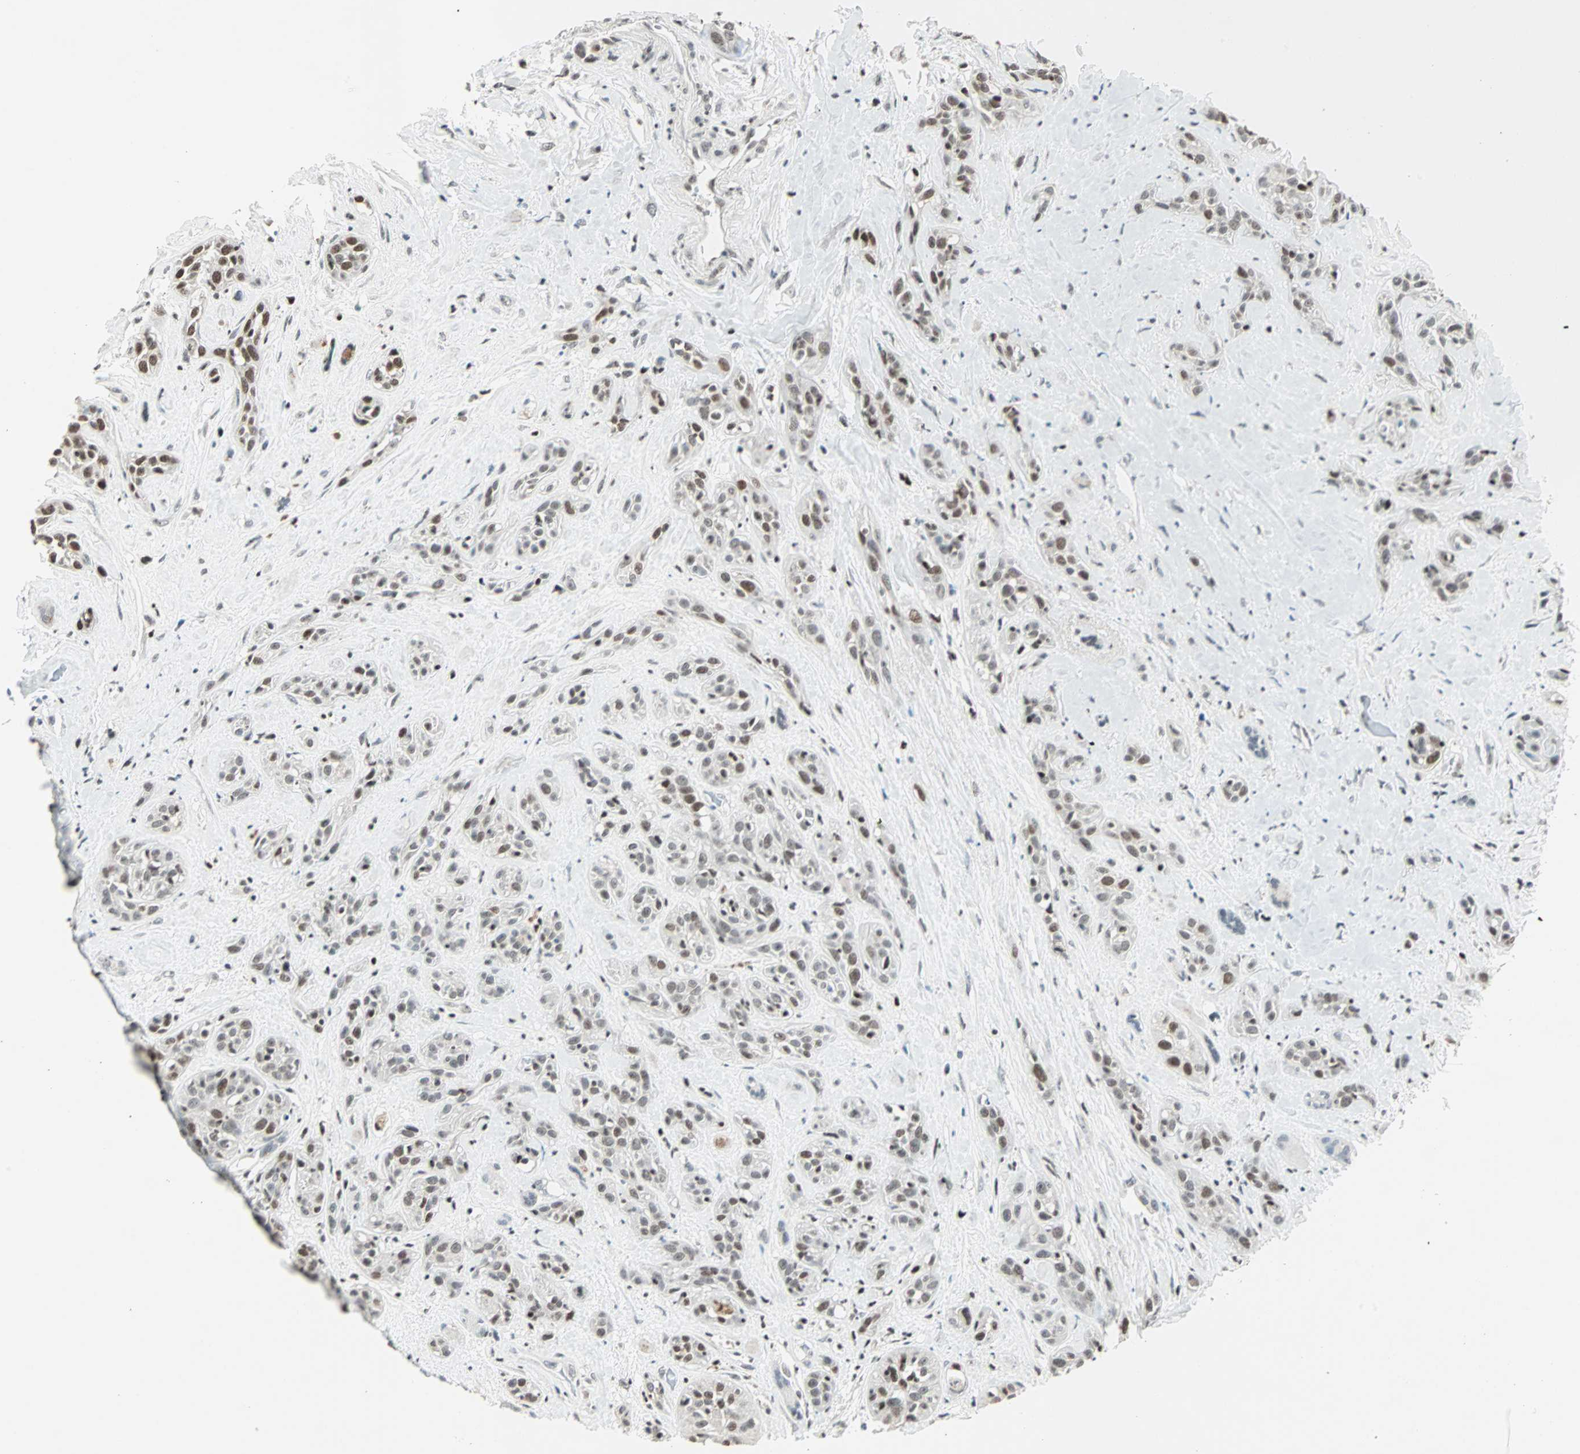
{"staining": {"intensity": "moderate", "quantity": "25%-75%", "location": "nuclear"}, "tissue": "head and neck cancer", "cell_type": "Tumor cells", "image_type": "cancer", "snomed": [{"axis": "morphology", "description": "Squamous cell carcinoma, NOS"}, {"axis": "topography", "description": "Head-Neck"}], "caption": "Protein expression analysis of head and neck cancer (squamous cell carcinoma) displays moderate nuclear expression in about 25%-75% of tumor cells.", "gene": "SIN3A", "patient": {"sex": "male", "age": 62}}